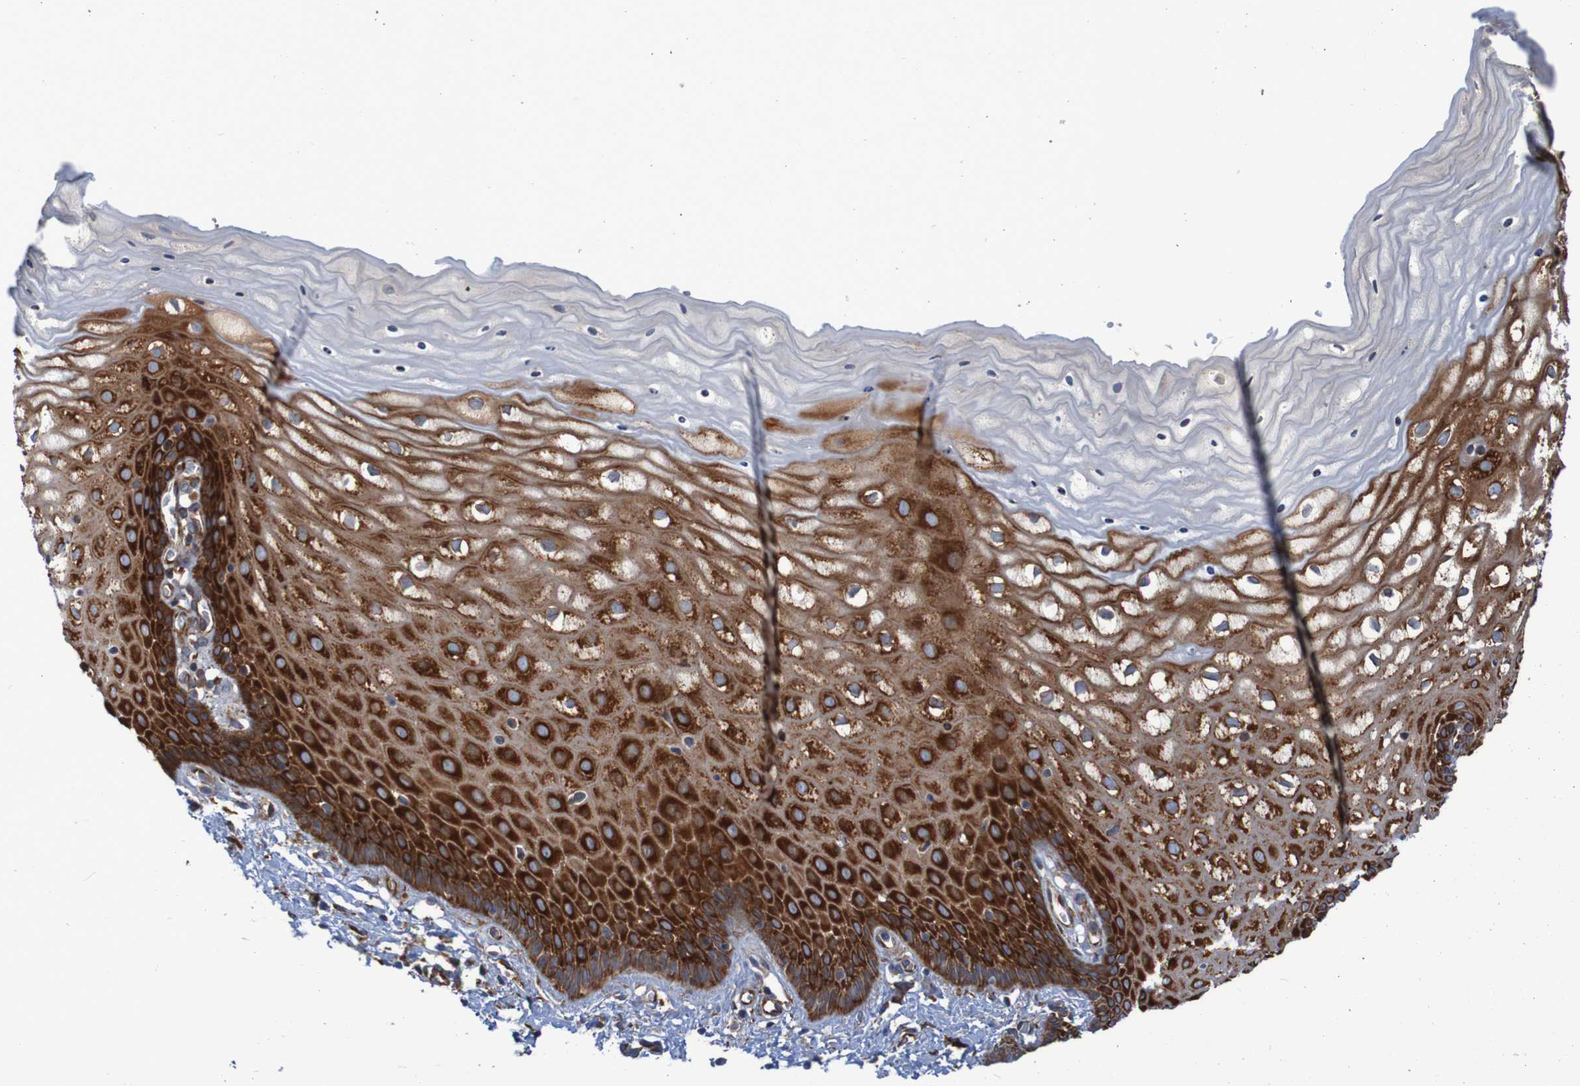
{"staining": {"intensity": "strong", "quantity": ">75%", "location": "cytoplasmic/membranous"}, "tissue": "cervix", "cell_type": "Glandular cells", "image_type": "normal", "snomed": [{"axis": "morphology", "description": "Normal tissue, NOS"}, {"axis": "topography", "description": "Cervix"}], "caption": "Immunohistochemical staining of benign cervix displays high levels of strong cytoplasmic/membranous expression in about >75% of glandular cells.", "gene": "RPL10", "patient": {"sex": "female", "age": 55}}